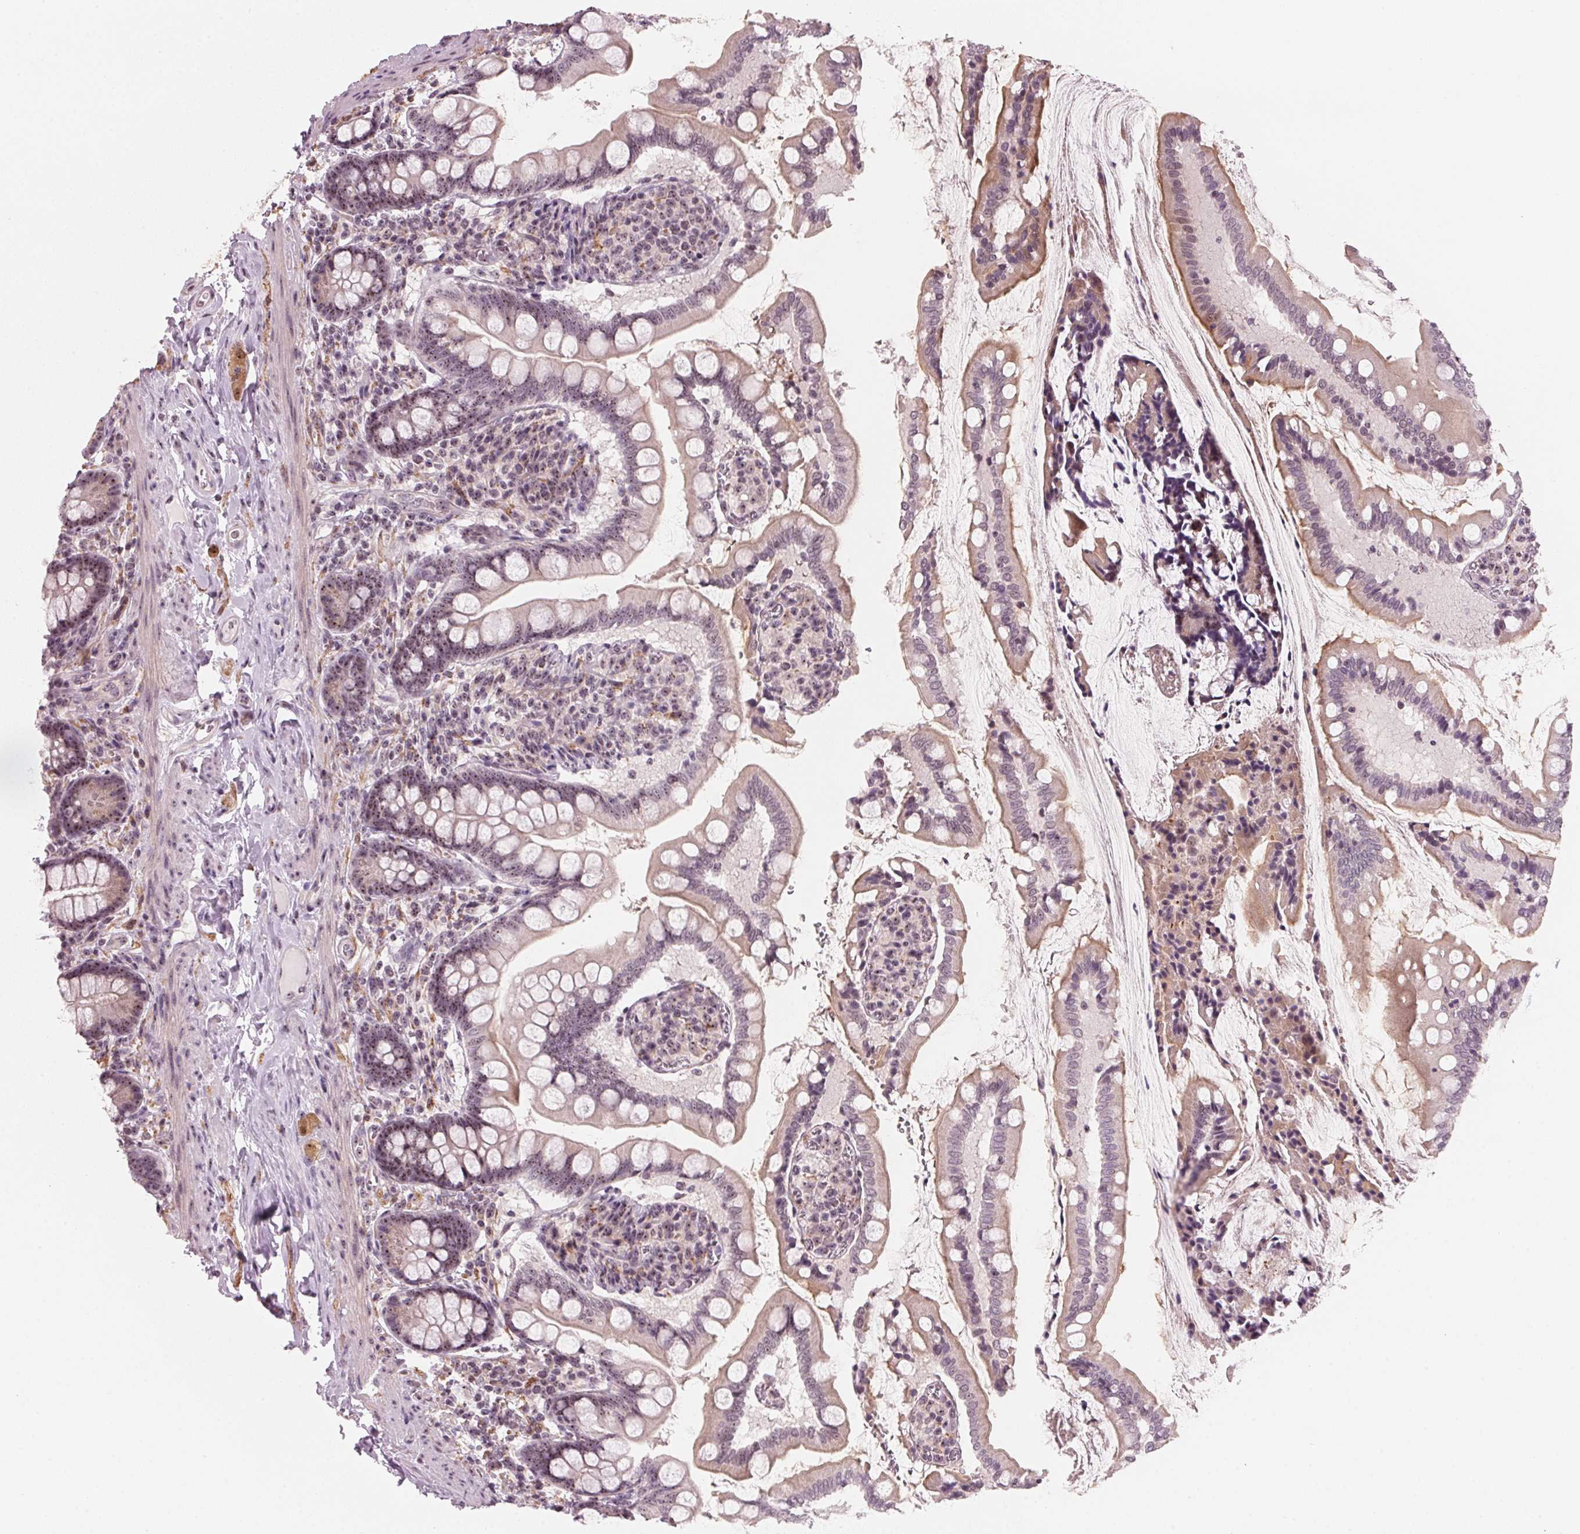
{"staining": {"intensity": "weak", "quantity": "25%-75%", "location": "cytoplasmic/membranous,nuclear"}, "tissue": "small intestine", "cell_type": "Glandular cells", "image_type": "normal", "snomed": [{"axis": "morphology", "description": "Normal tissue, NOS"}, {"axis": "topography", "description": "Small intestine"}], "caption": "The histopathology image exhibits staining of unremarkable small intestine, revealing weak cytoplasmic/membranous,nuclear protein expression (brown color) within glandular cells.", "gene": "DNTTIP2", "patient": {"sex": "female", "age": 56}}